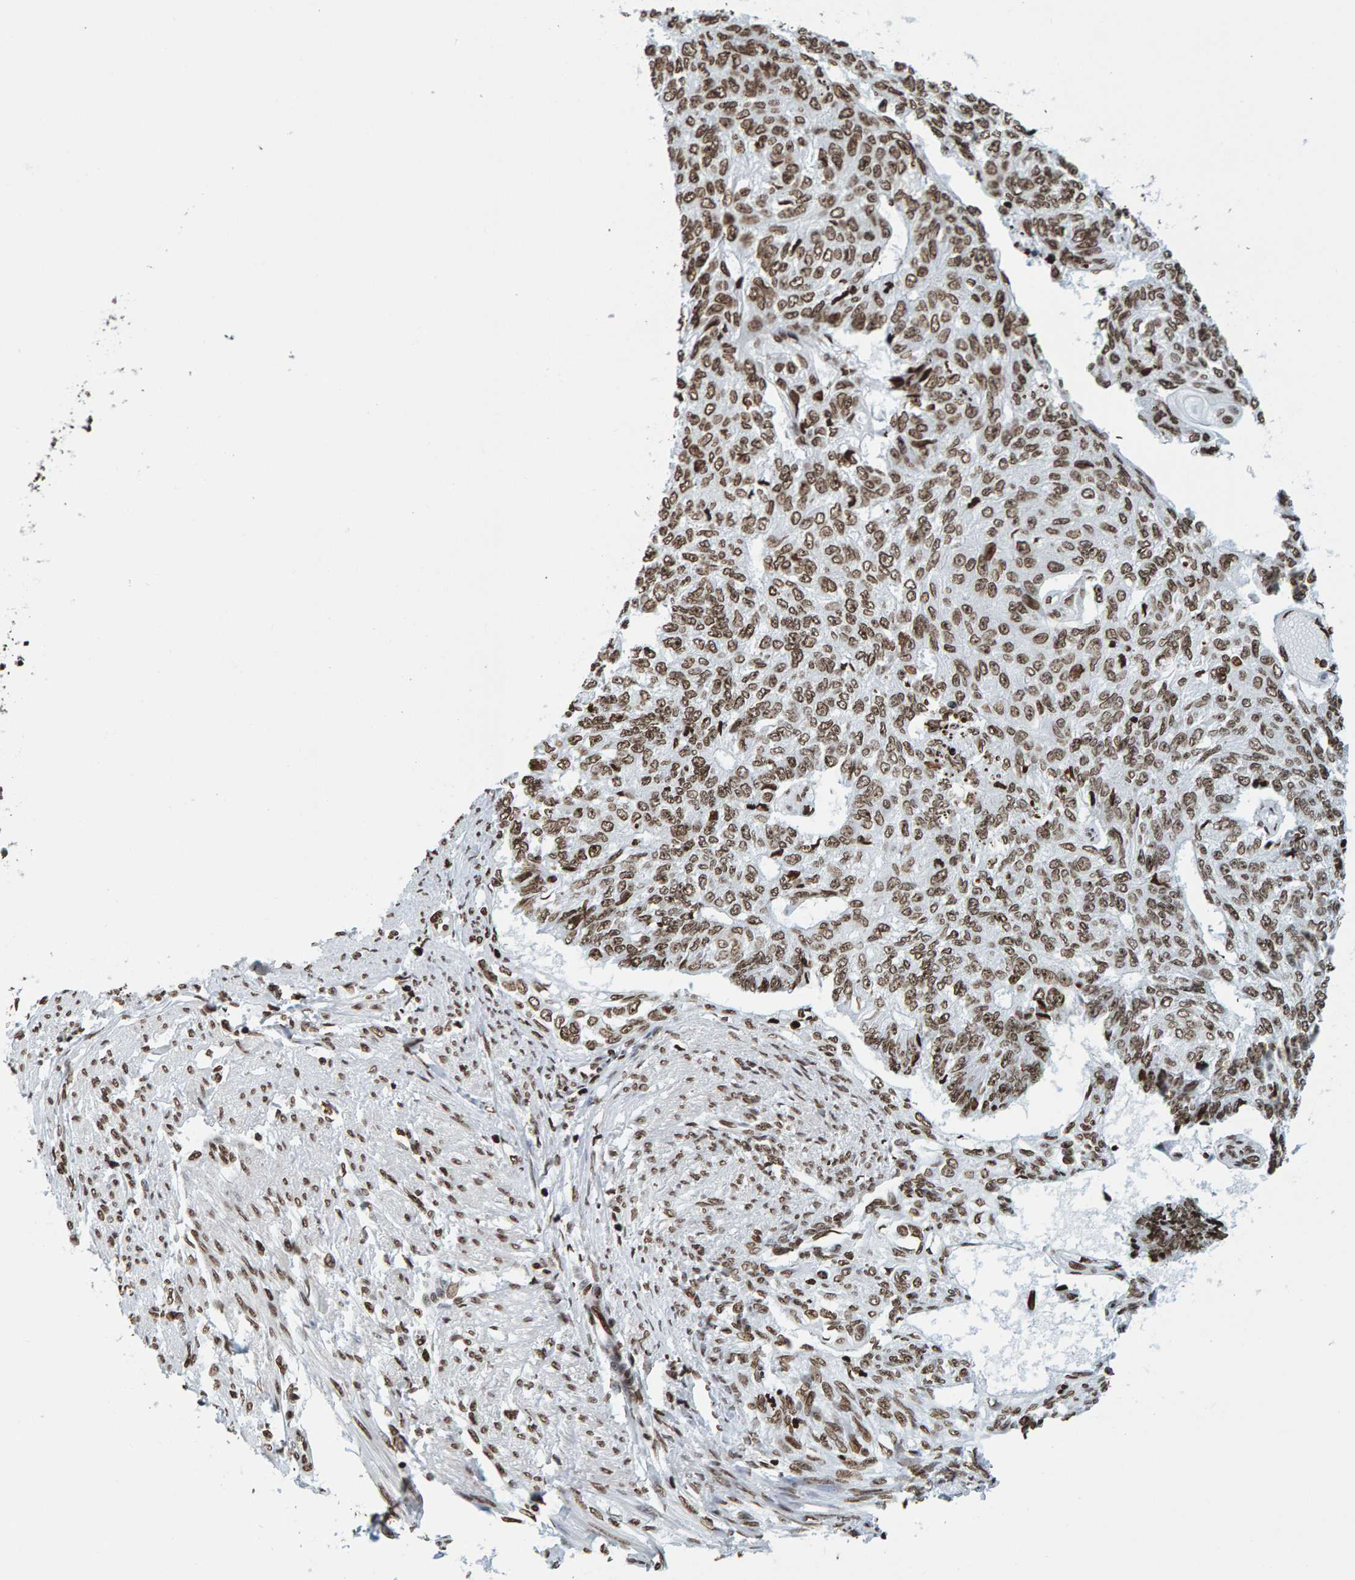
{"staining": {"intensity": "moderate", "quantity": ">75%", "location": "nuclear"}, "tissue": "endometrial cancer", "cell_type": "Tumor cells", "image_type": "cancer", "snomed": [{"axis": "morphology", "description": "Adenocarcinoma, NOS"}, {"axis": "topography", "description": "Endometrium"}], "caption": "A histopathology image showing moderate nuclear expression in about >75% of tumor cells in endometrial cancer, as visualized by brown immunohistochemical staining.", "gene": "BRF2", "patient": {"sex": "female", "age": 32}}